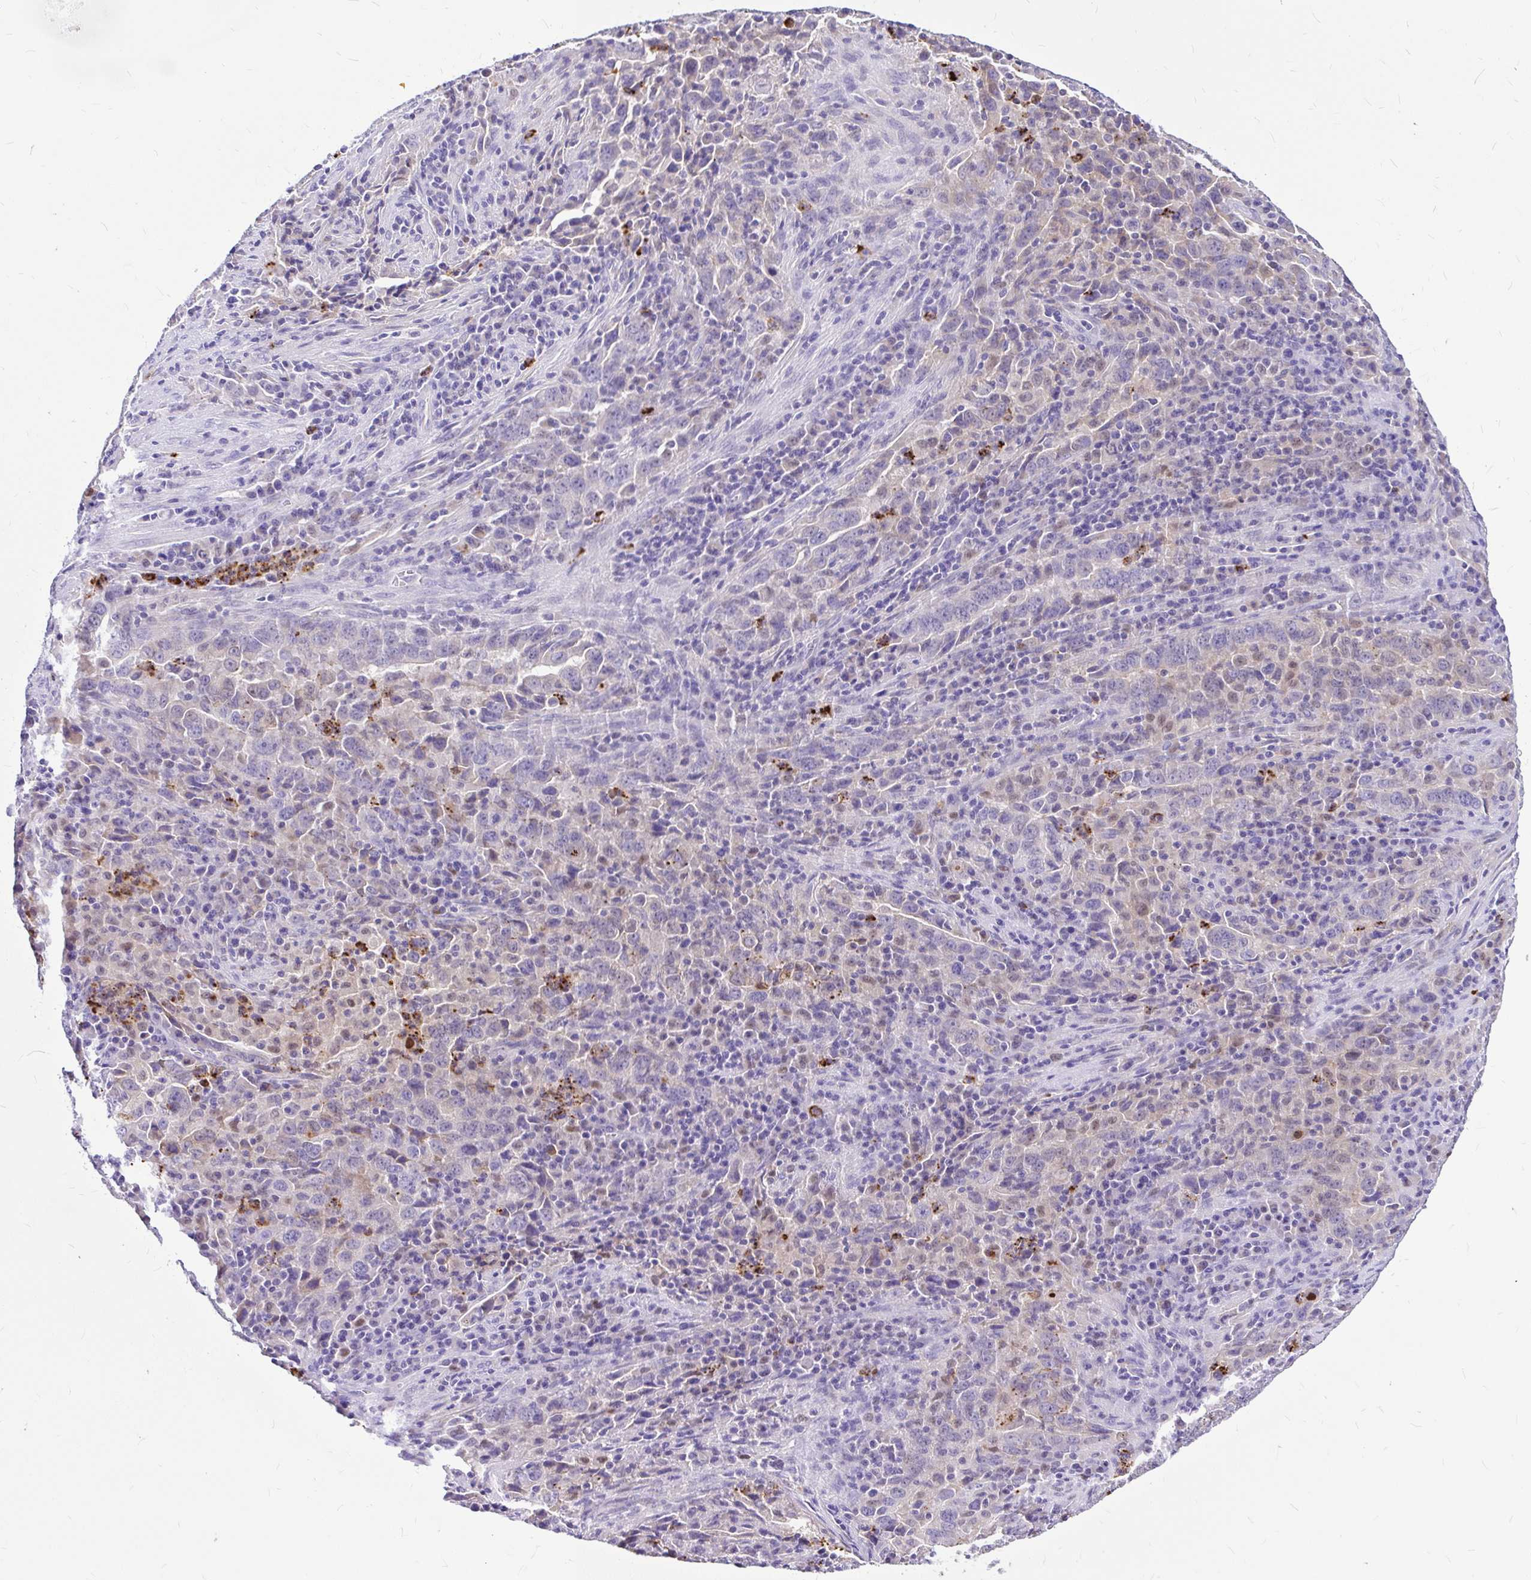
{"staining": {"intensity": "weak", "quantity": "<25%", "location": "cytoplasmic/membranous"}, "tissue": "lung cancer", "cell_type": "Tumor cells", "image_type": "cancer", "snomed": [{"axis": "morphology", "description": "Adenocarcinoma, NOS"}, {"axis": "topography", "description": "Lung"}], "caption": "Immunohistochemistry photomicrograph of neoplastic tissue: lung cancer stained with DAB demonstrates no significant protein staining in tumor cells.", "gene": "CLEC1B", "patient": {"sex": "male", "age": 67}}